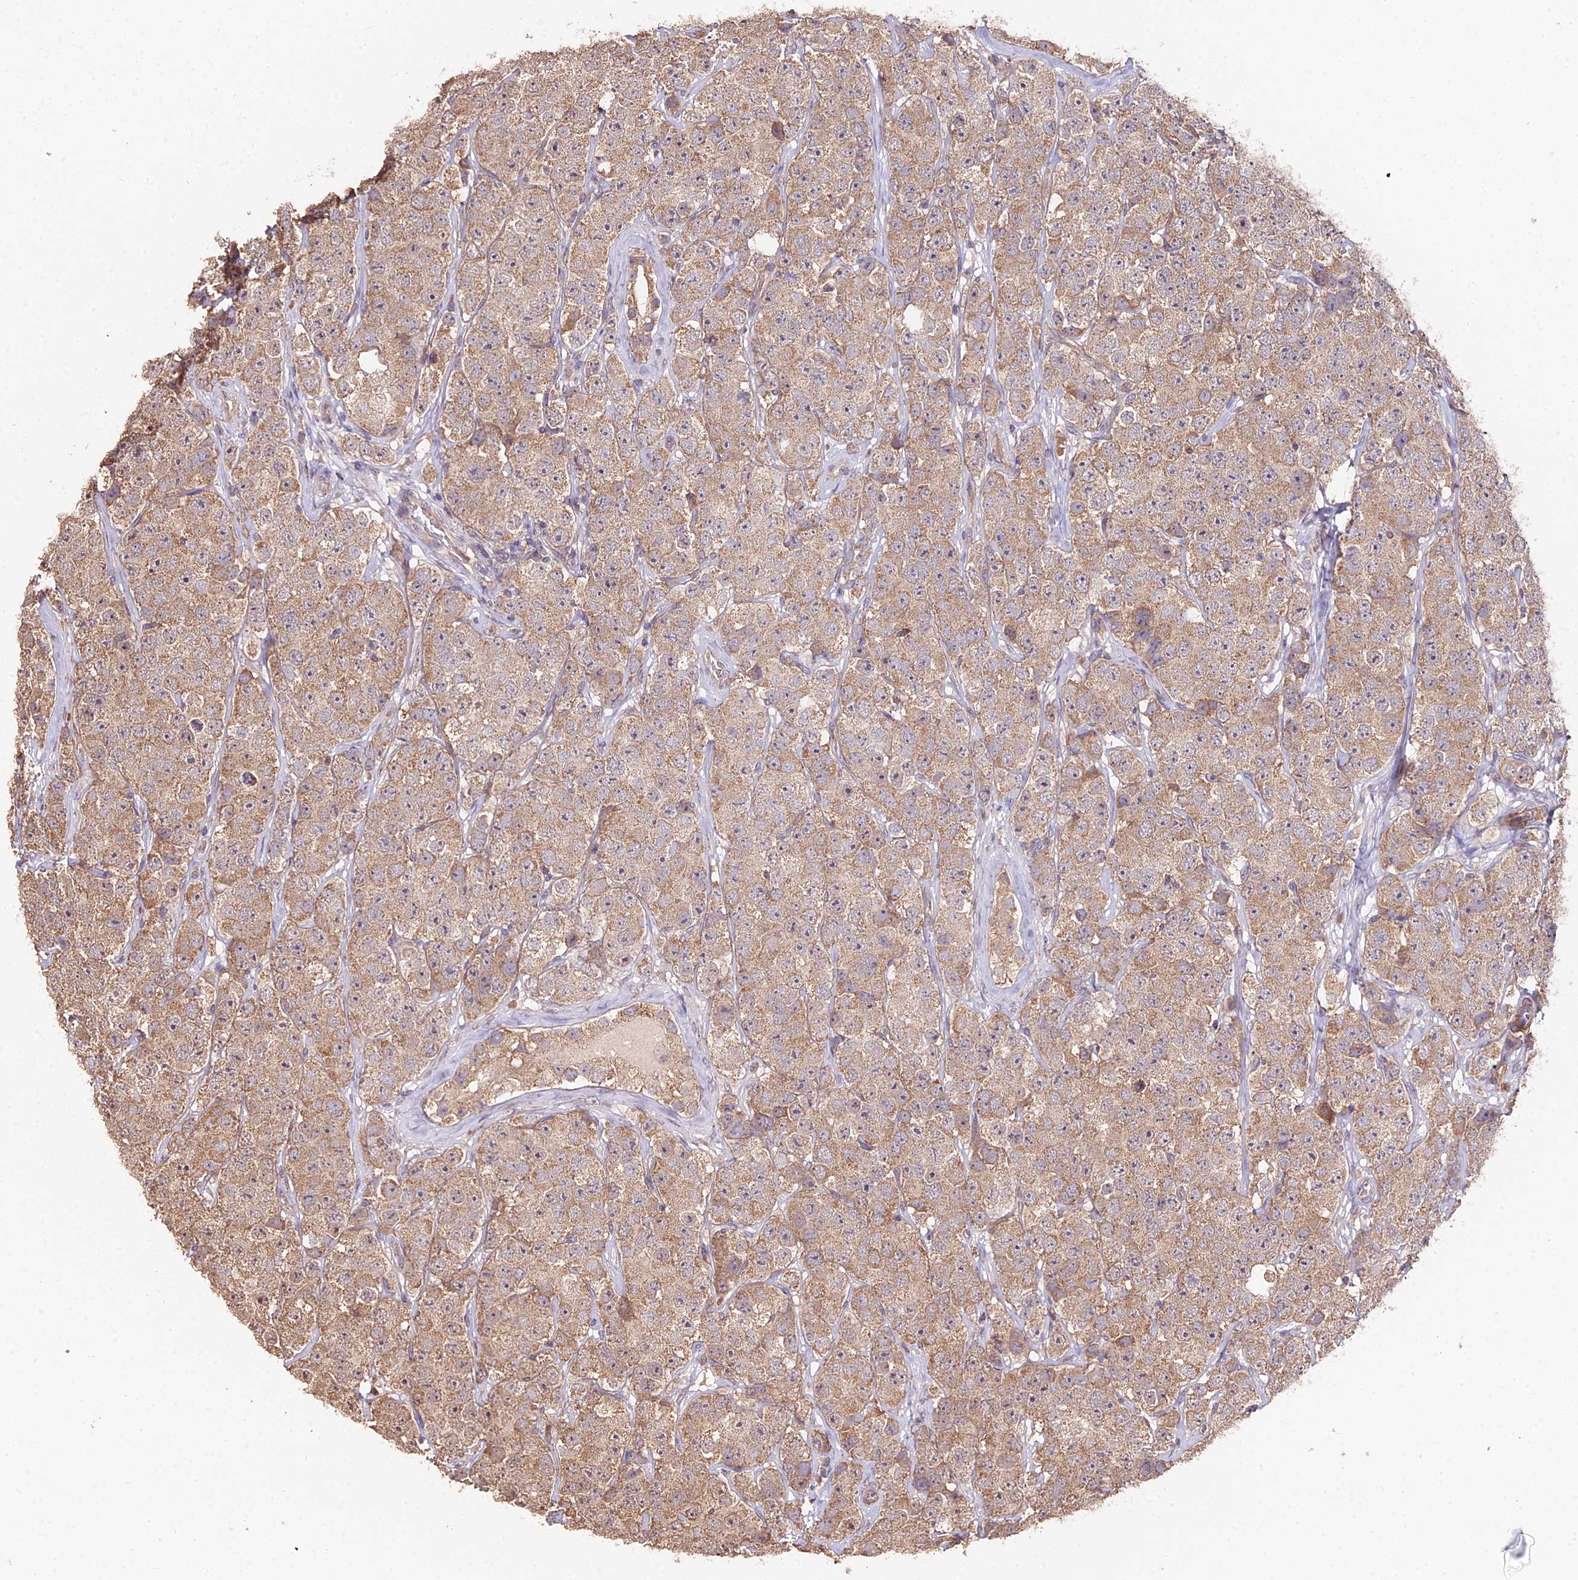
{"staining": {"intensity": "moderate", "quantity": ">75%", "location": "cytoplasmic/membranous"}, "tissue": "testis cancer", "cell_type": "Tumor cells", "image_type": "cancer", "snomed": [{"axis": "morphology", "description": "Seminoma, NOS"}, {"axis": "topography", "description": "Testis"}], "caption": "Immunohistochemistry (DAB) staining of human seminoma (testis) demonstrates moderate cytoplasmic/membranous protein staining in approximately >75% of tumor cells.", "gene": "METTL13", "patient": {"sex": "male", "age": 28}}